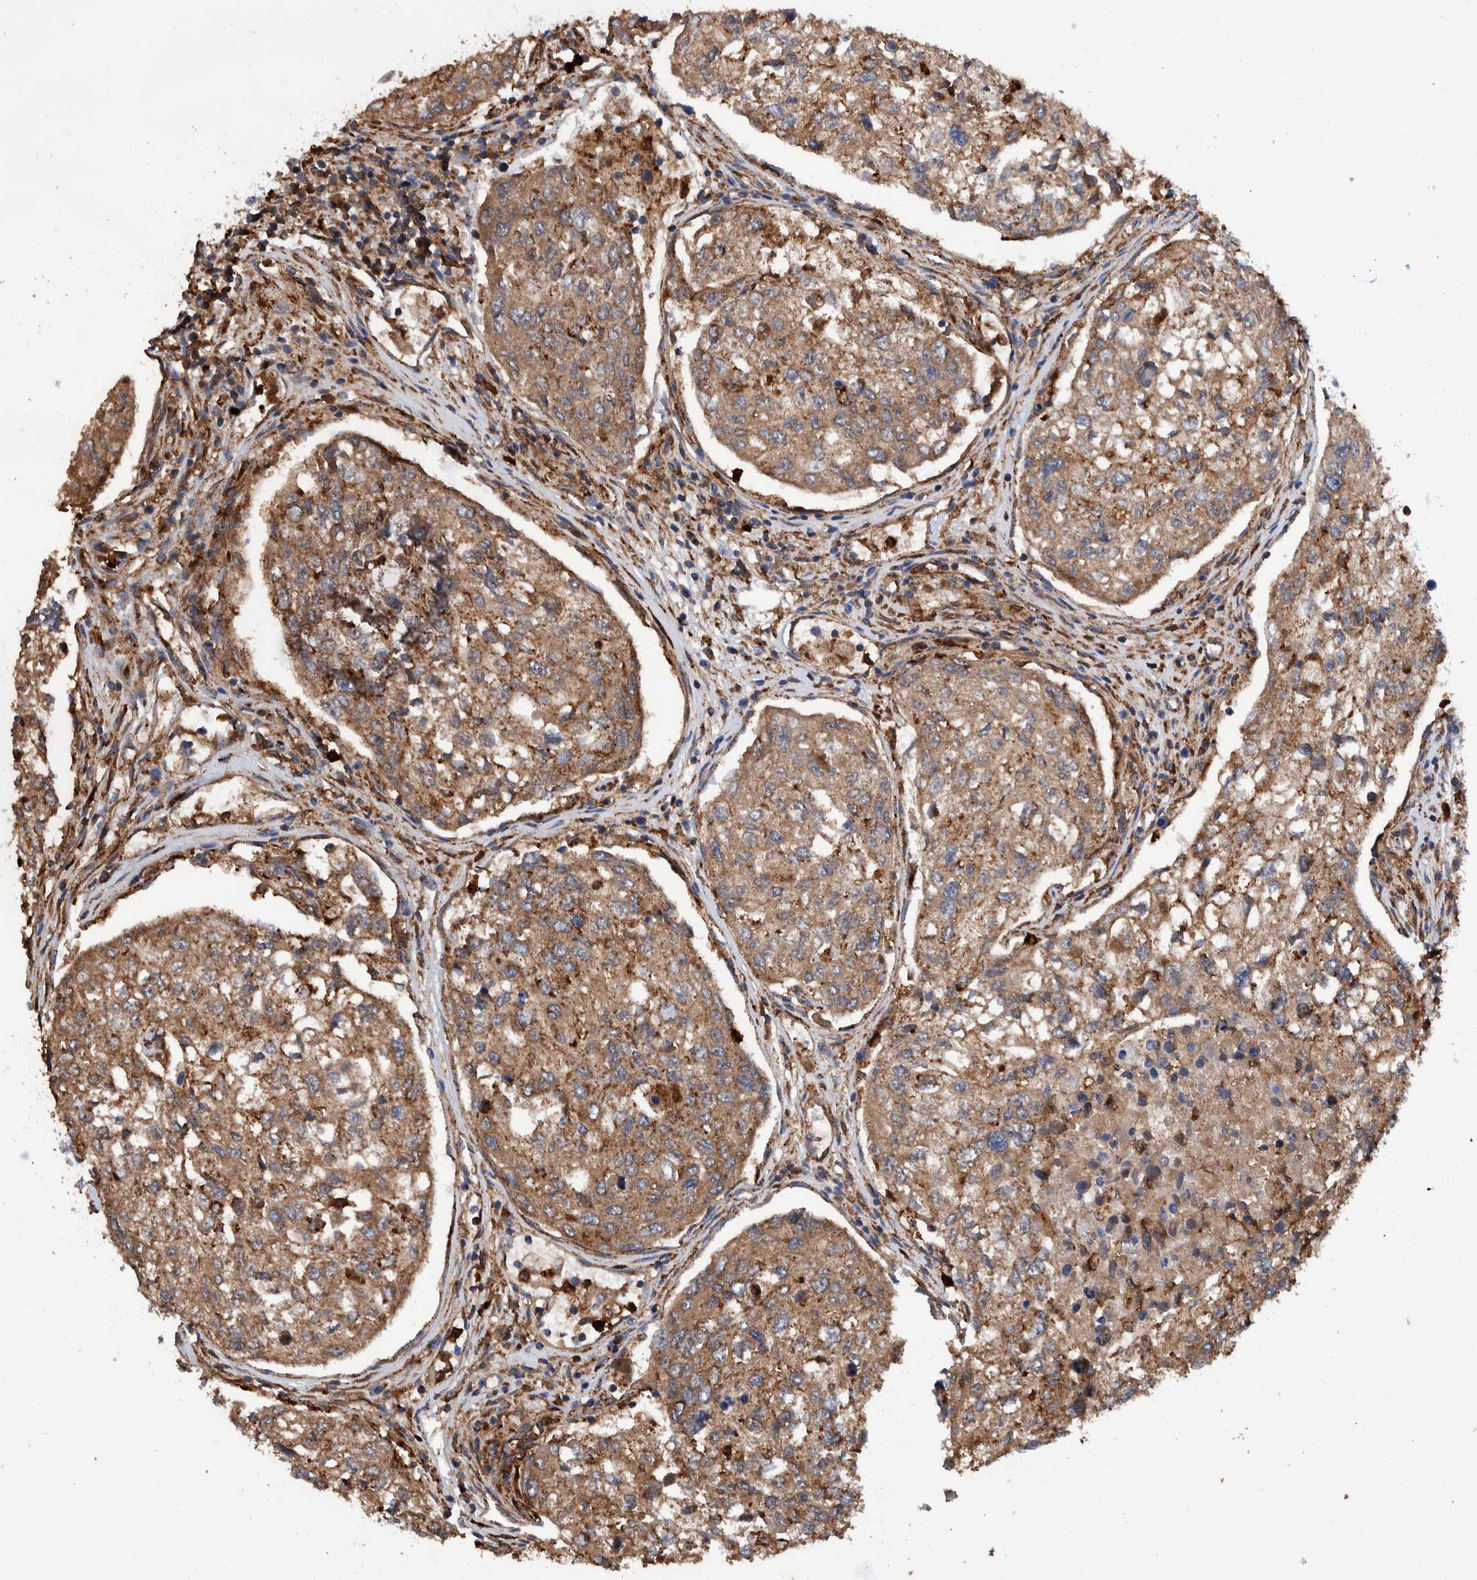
{"staining": {"intensity": "moderate", "quantity": ">75%", "location": "cytoplasmic/membranous"}, "tissue": "urothelial cancer", "cell_type": "Tumor cells", "image_type": "cancer", "snomed": [{"axis": "morphology", "description": "Urothelial carcinoma, High grade"}, {"axis": "topography", "description": "Lymph node"}, {"axis": "topography", "description": "Urinary bladder"}], "caption": "Human urothelial cancer stained for a protein (brown) shows moderate cytoplasmic/membranous positive positivity in approximately >75% of tumor cells.", "gene": "DECR1", "patient": {"sex": "male", "age": 51}}